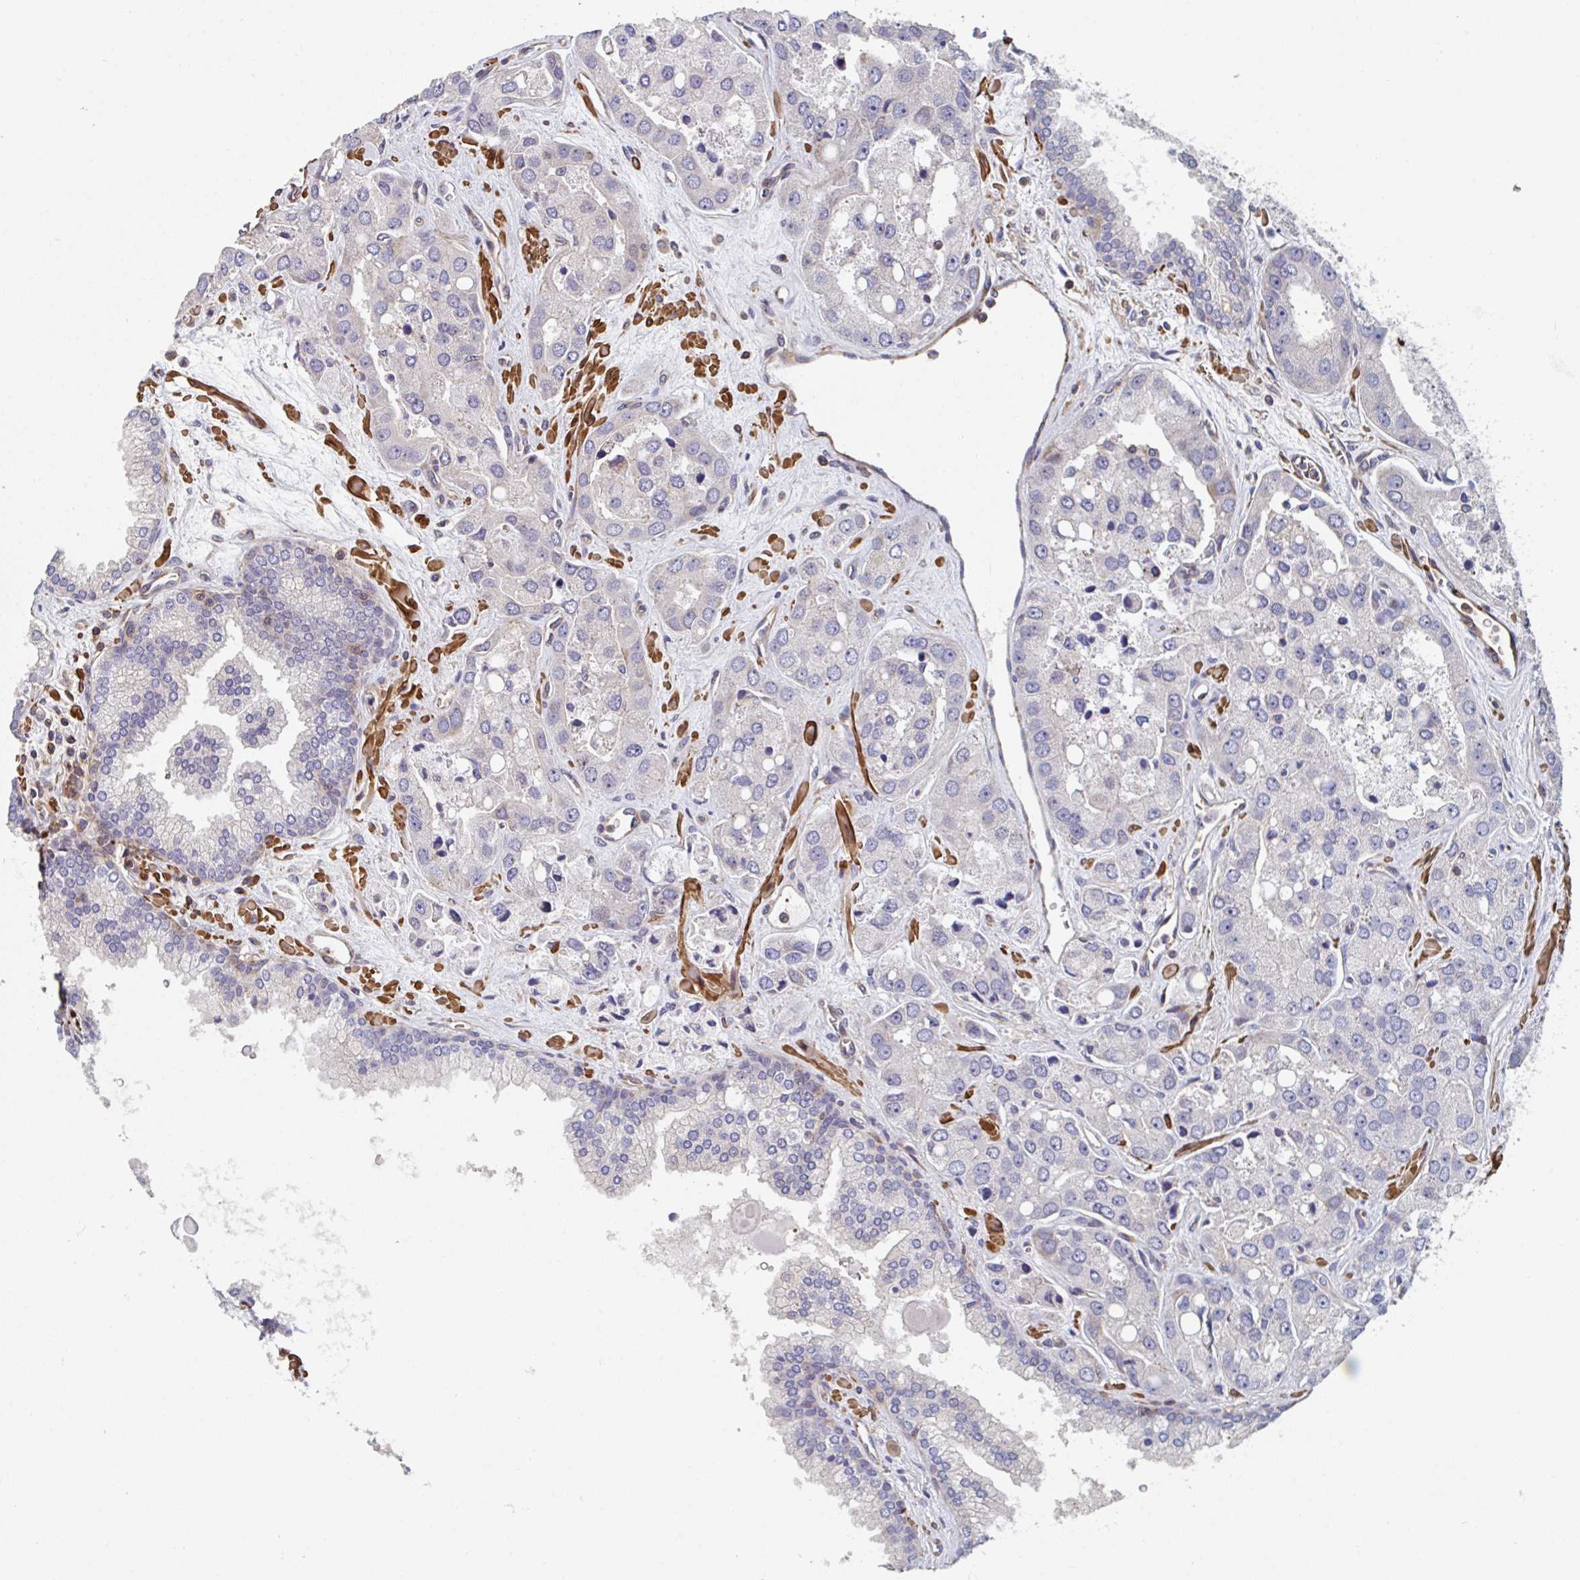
{"staining": {"intensity": "negative", "quantity": "none", "location": "none"}, "tissue": "prostate cancer", "cell_type": "Tumor cells", "image_type": "cancer", "snomed": [{"axis": "morphology", "description": "Normal tissue, NOS"}, {"axis": "morphology", "description": "Adenocarcinoma, High grade"}, {"axis": "topography", "description": "Prostate"}, {"axis": "topography", "description": "Peripheral nerve tissue"}], "caption": "IHC micrograph of neoplastic tissue: human adenocarcinoma (high-grade) (prostate) stained with DAB (3,3'-diaminobenzidine) demonstrates no significant protein staining in tumor cells. (DAB IHC, high magnification).", "gene": "FZD2", "patient": {"sex": "male", "age": 68}}